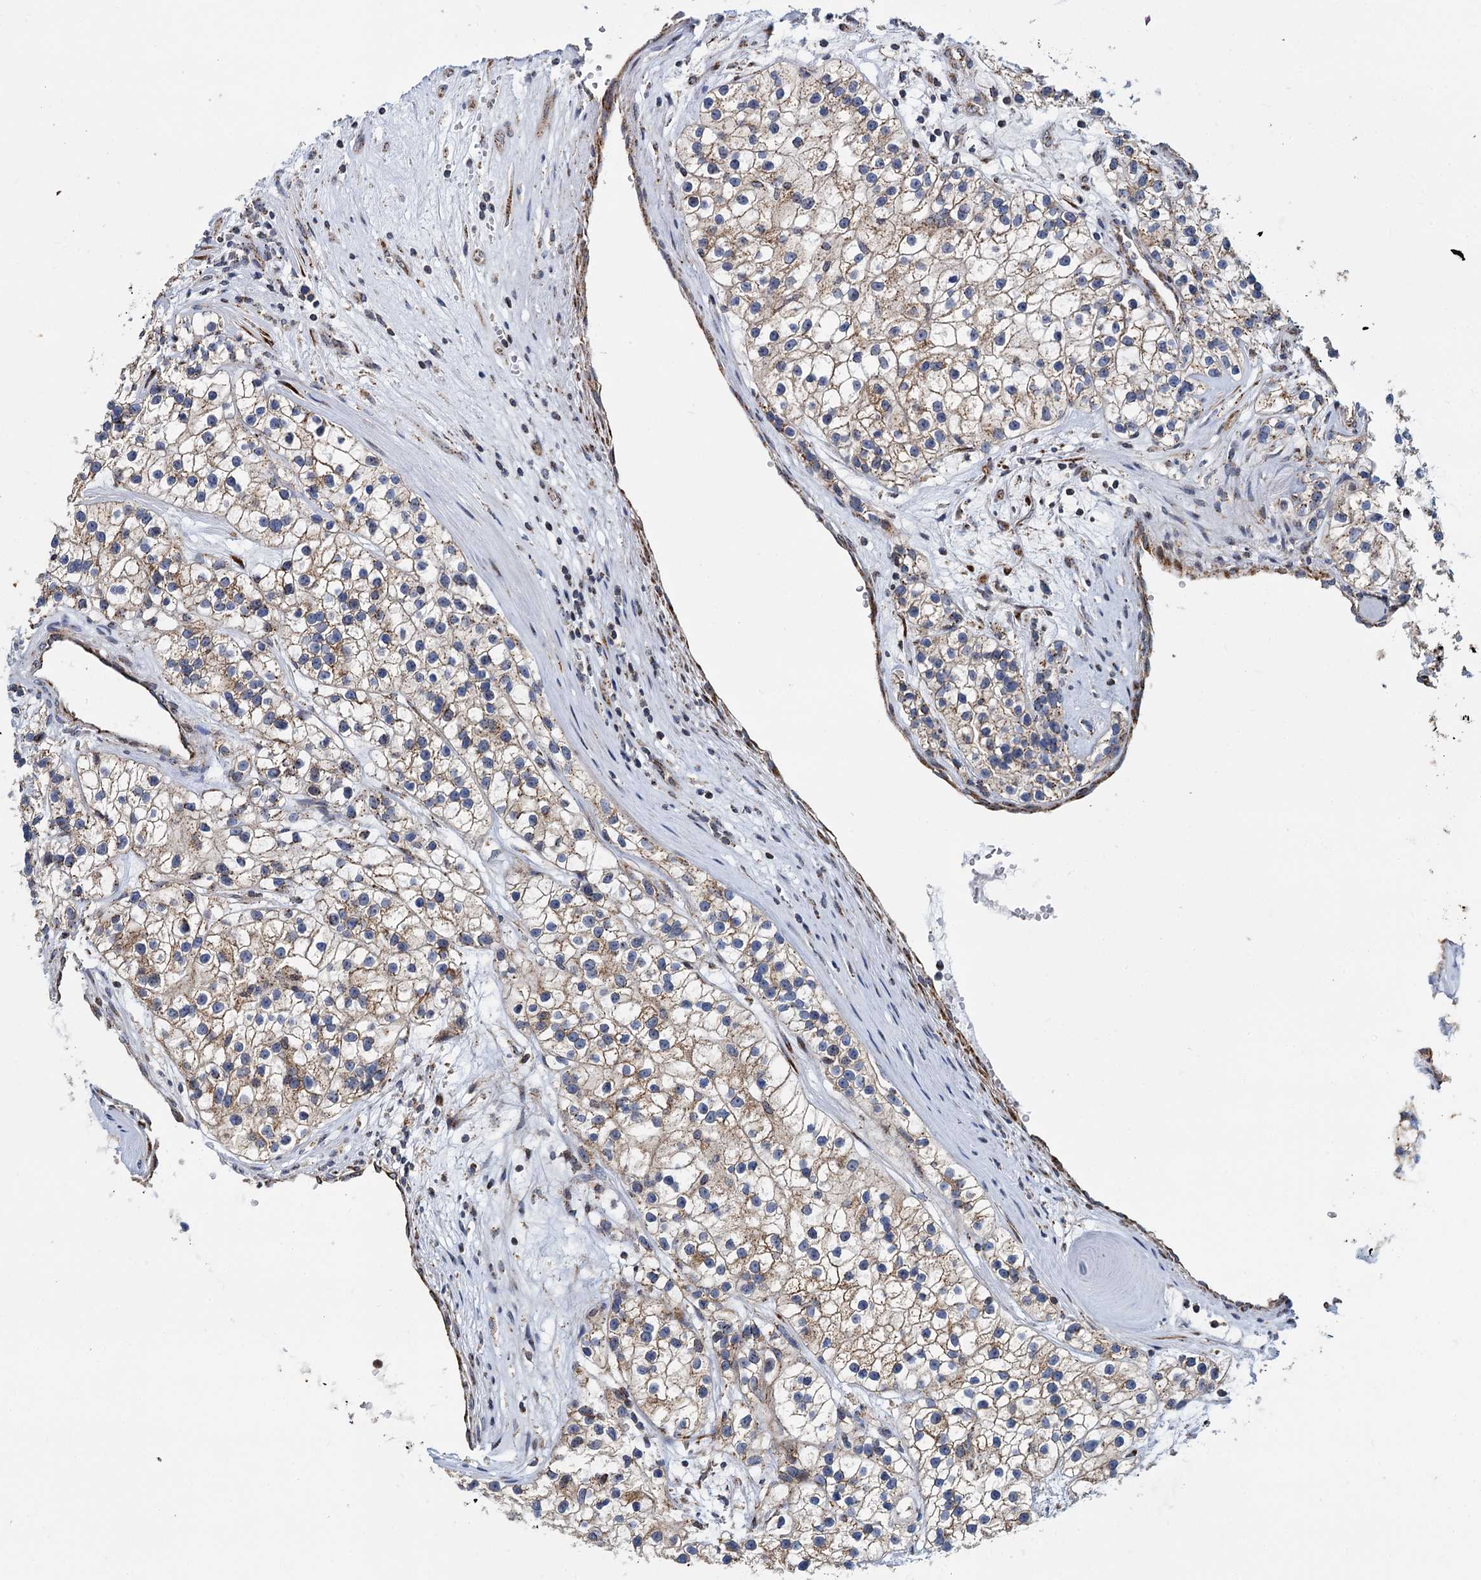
{"staining": {"intensity": "moderate", "quantity": ">75%", "location": "cytoplasmic/membranous"}, "tissue": "renal cancer", "cell_type": "Tumor cells", "image_type": "cancer", "snomed": [{"axis": "morphology", "description": "Adenocarcinoma, NOS"}, {"axis": "topography", "description": "Kidney"}], "caption": "A medium amount of moderate cytoplasmic/membranous positivity is identified in about >75% of tumor cells in adenocarcinoma (renal) tissue. (DAB IHC with brightfield microscopy, high magnification).", "gene": "SUPT20H", "patient": {"sex": "female", "age": 57}}